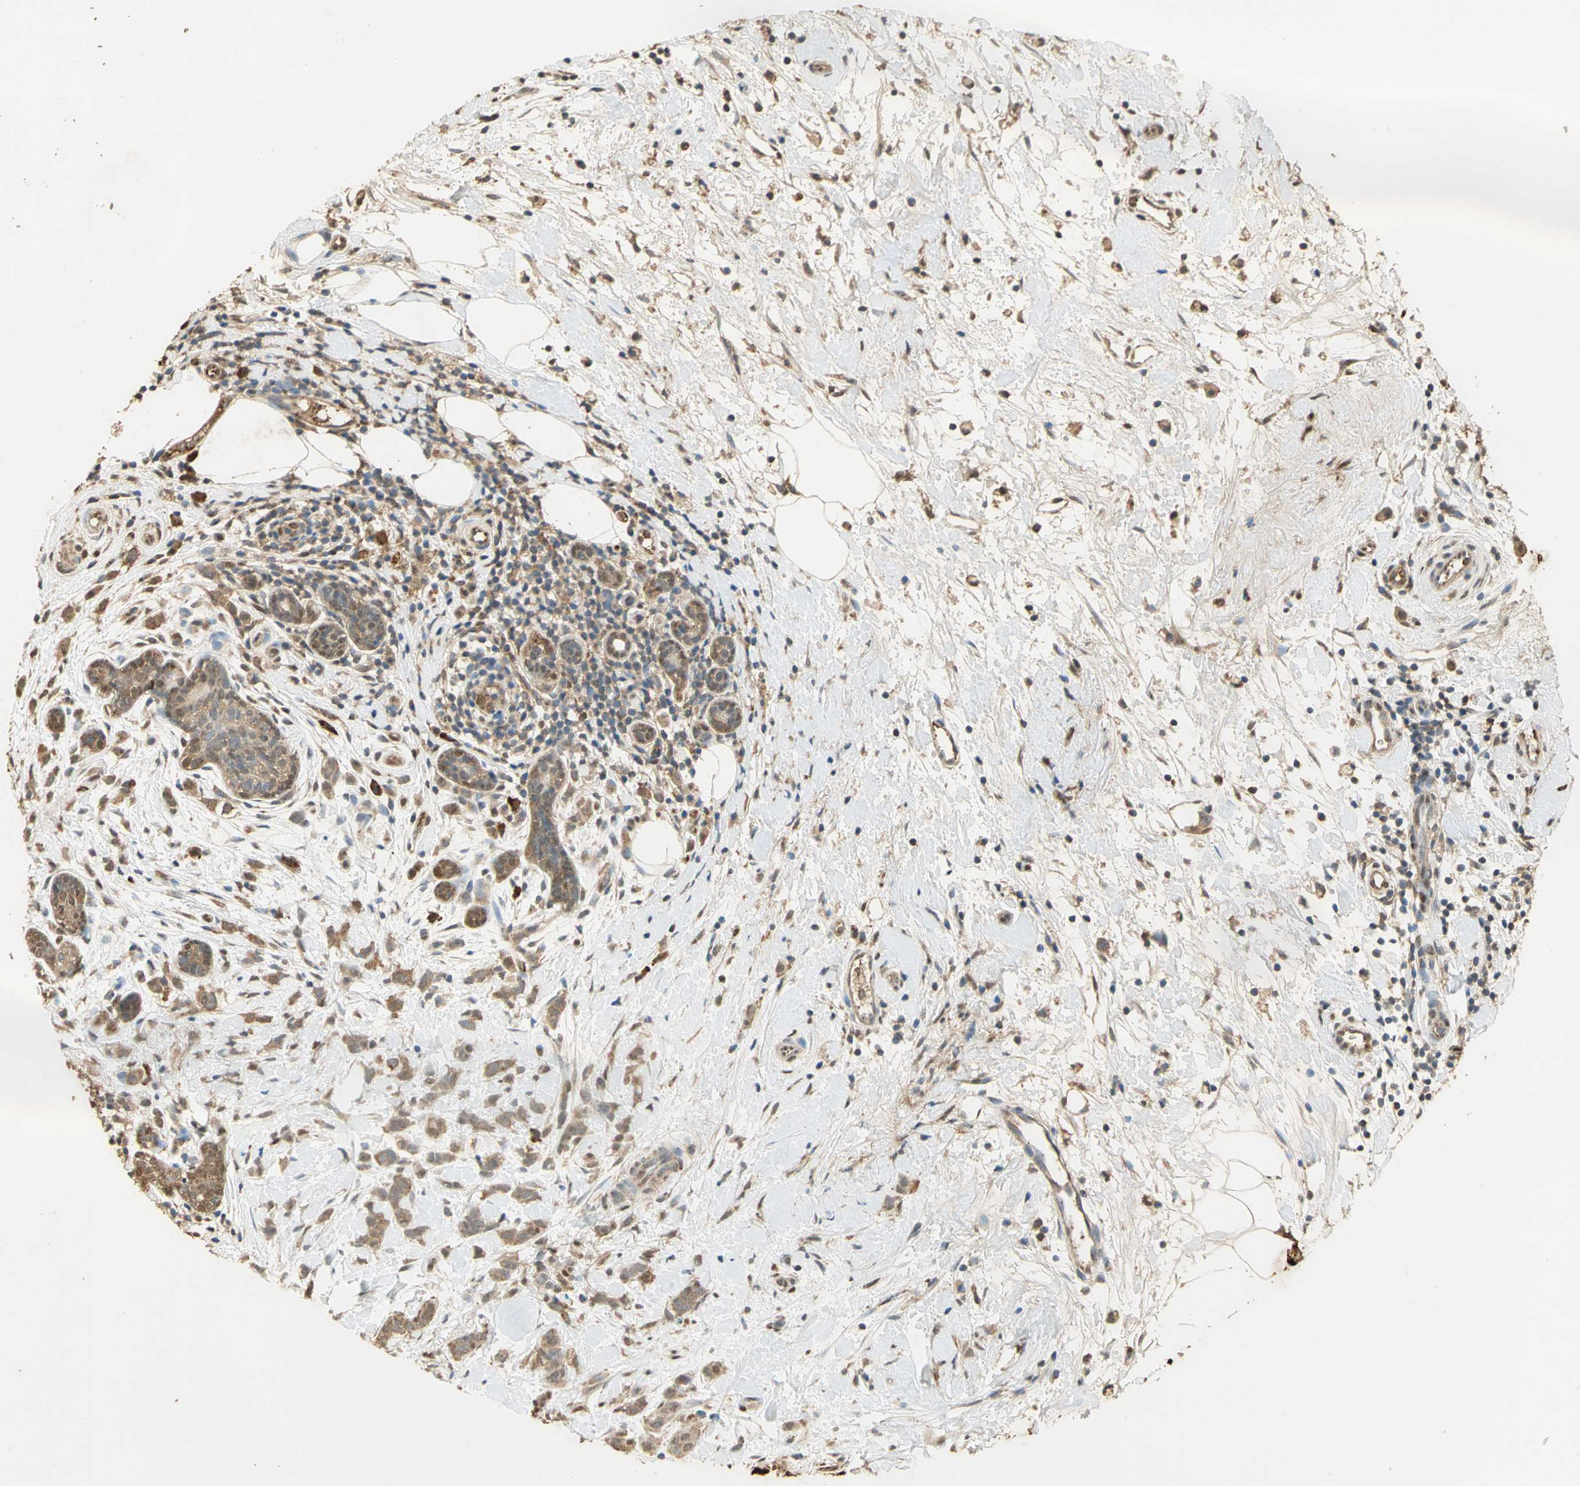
{"staining": {"intensity": "moderate", "quantity": ">75%", "location": "cytoplasmic/membranous"}, "tissue": "breast cancer", "cell_type": "Tumor cells", "image_type": "cancer", "snomed": [{"axis": "morphology", "description": "Lobular carcinoma, in situ"}, {"axis": "morphology", "description": "Lobular carcinoma"}, {"axis": "topography", "description": "Breast"}], "caption": "Protein expression analysis of breast cancer displays moderate cytoplasmic/membranous expression in approximately >75% of tumor cells.", "gene": "GAPDH", "patient": {"sex": "female", "age": 41}}